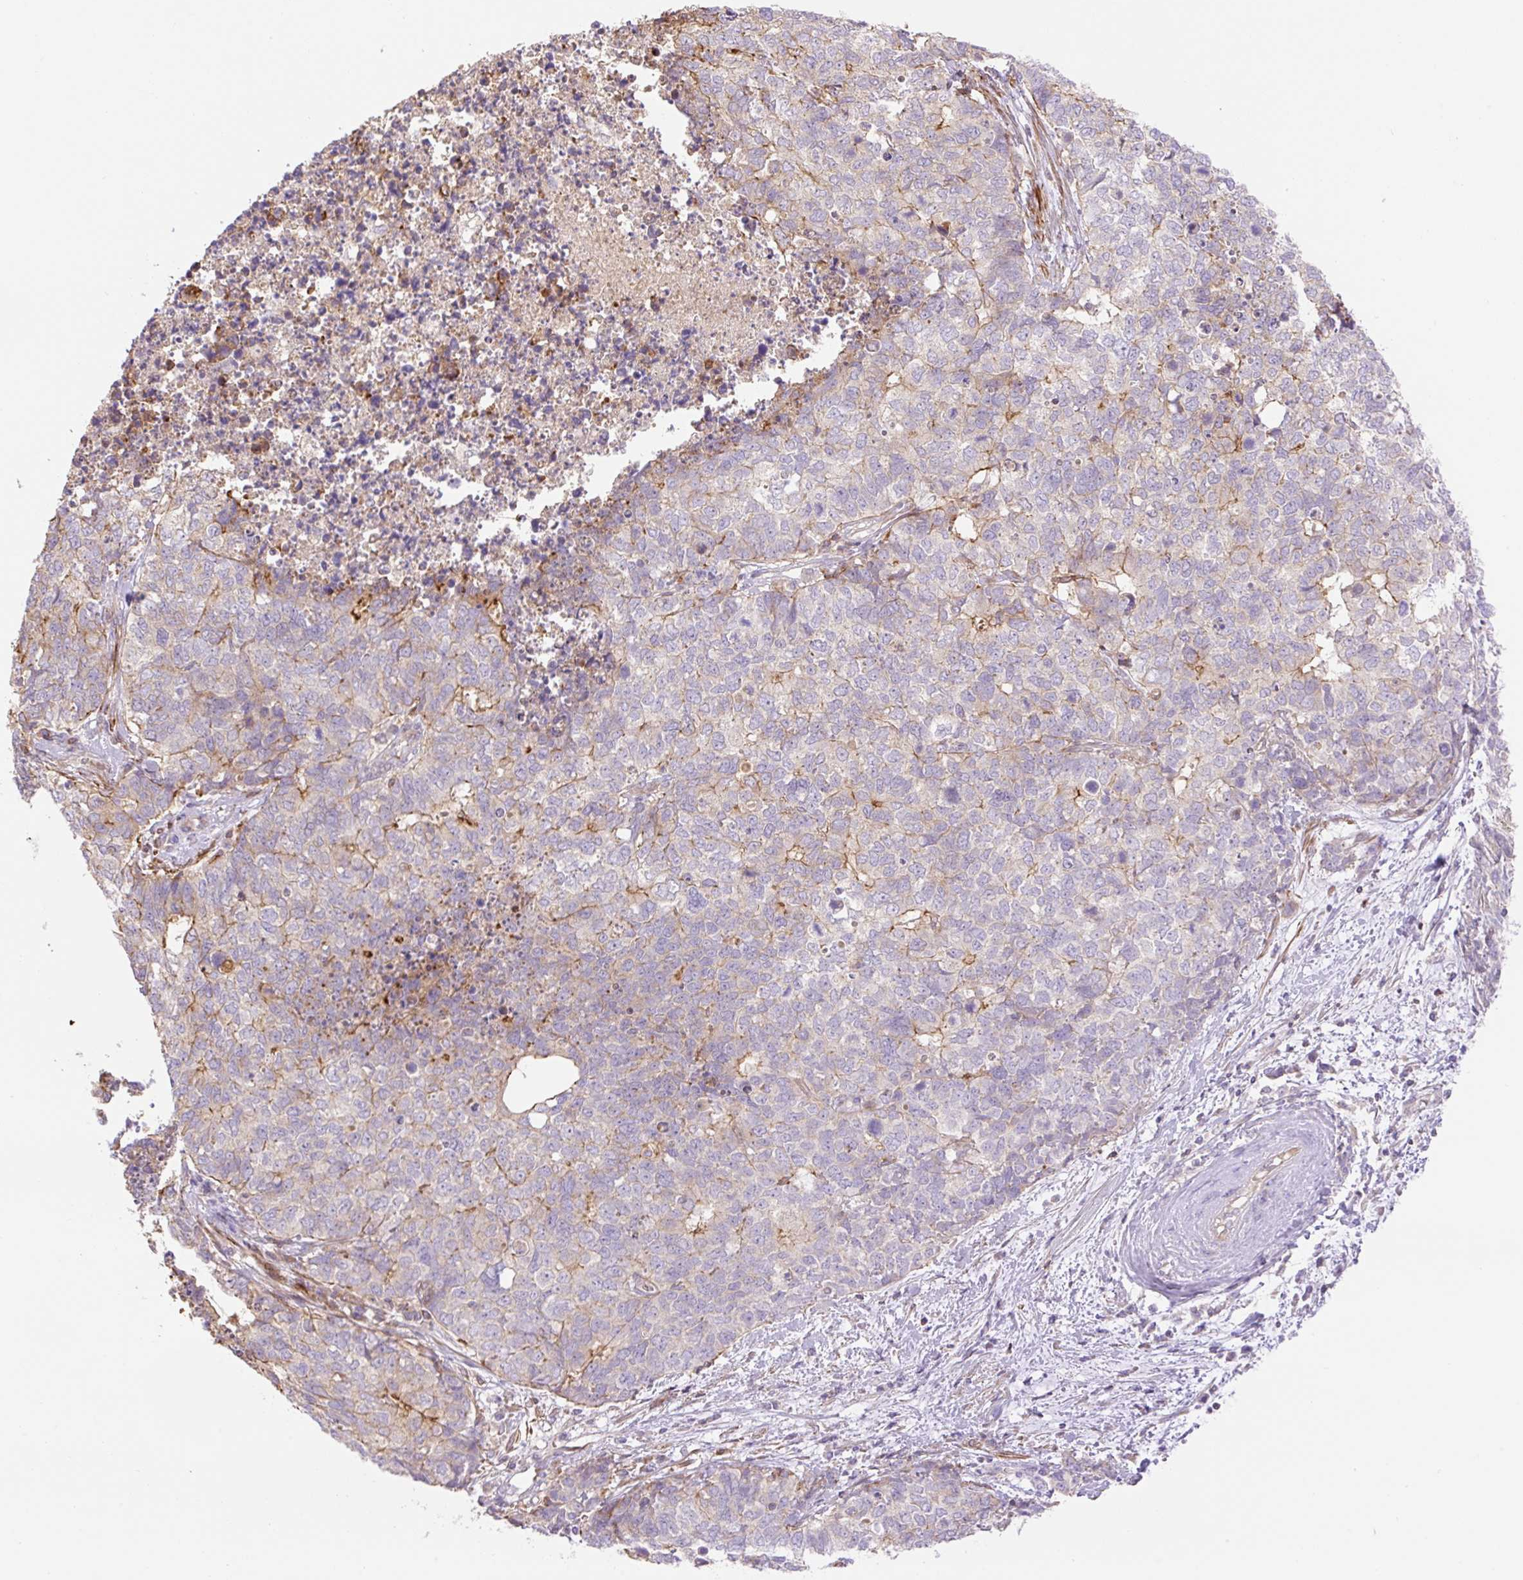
{"staining": {"intensity": "moderate", "quantity": "<25%", "location": "cytoplasmic/membranous"}, "tissue": "cervical cancer", "cell_type": "Tumor cells", "image_type": "cancer", "snomed": [{"axis": "morphology", "description": "Squamous cell carcinoma, NOS"}, {"axis": "topography", "description": "Cervix"}], "caption": "This is a photomicrograph of immunohistochemistry (IHC) staining of squamous cell carcinoma (cervical), which shows moderate expression in the cytoplasmic/membranous of tumor cells.", "gene": "VPS25", "patient": {"sex": "female", "age": 63}}